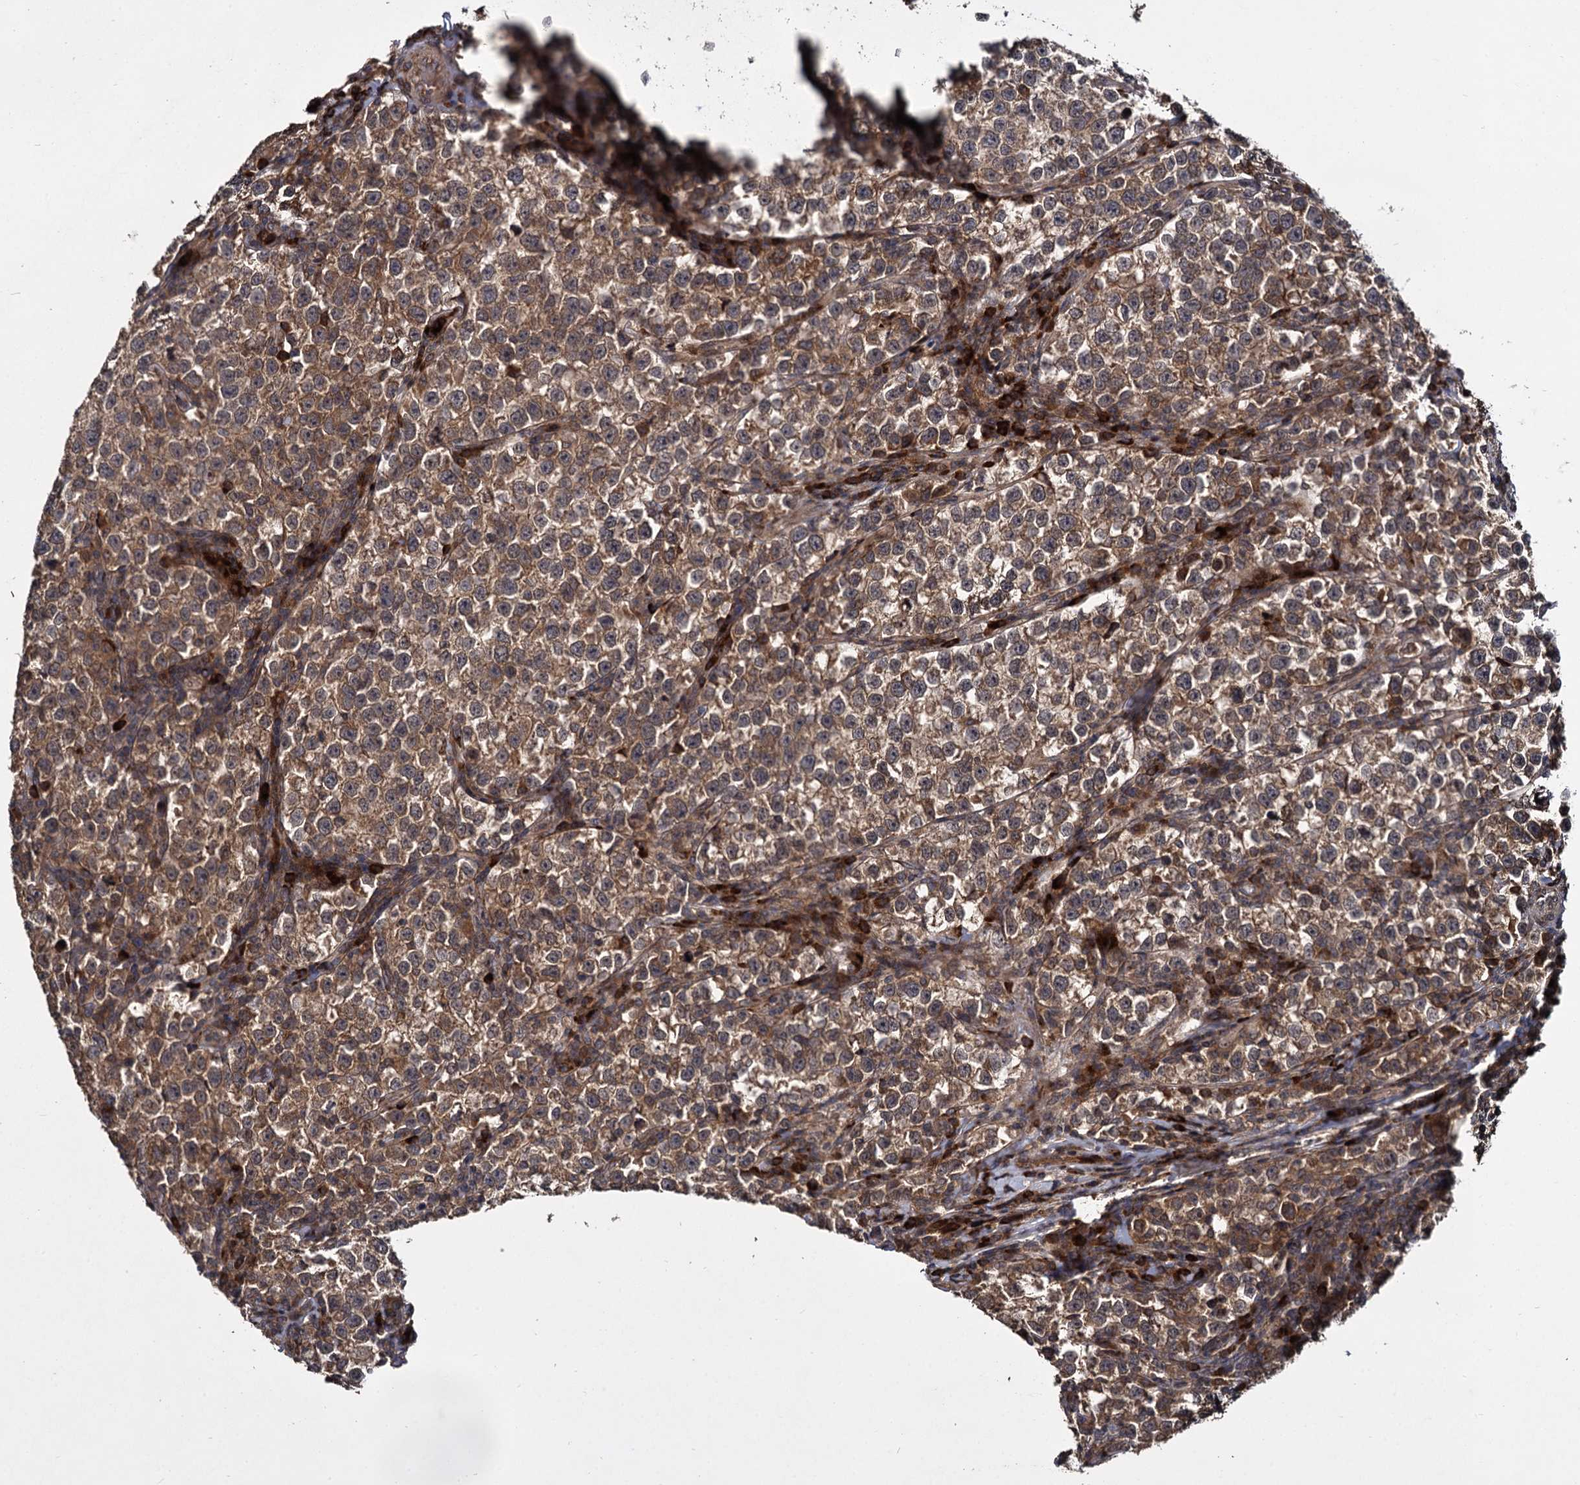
{"staining": {"intensity": "moderate", "quantity": ">75%", "location": "cytoplasmic/membranous"}, "tissue": "testis cancer", "cell_type": "Tumor cells", "image_type": "cancer", "snomed": [{"axis": "morphology", "description": "Normal tissue, NOS"}, {"axis": "morphology", "description": "Seminoma, NOS"}, {"axis": "topography", "description": "Testis"}], "caption": "Approximately >75% of tumor cells in human testis seminoma display moderate cytoplasmic/membranous protein positivity as visualized by brown immunohistochemical staining.", "gene": "INPPL1", "patient": {"sex": "male", "age": 43}}